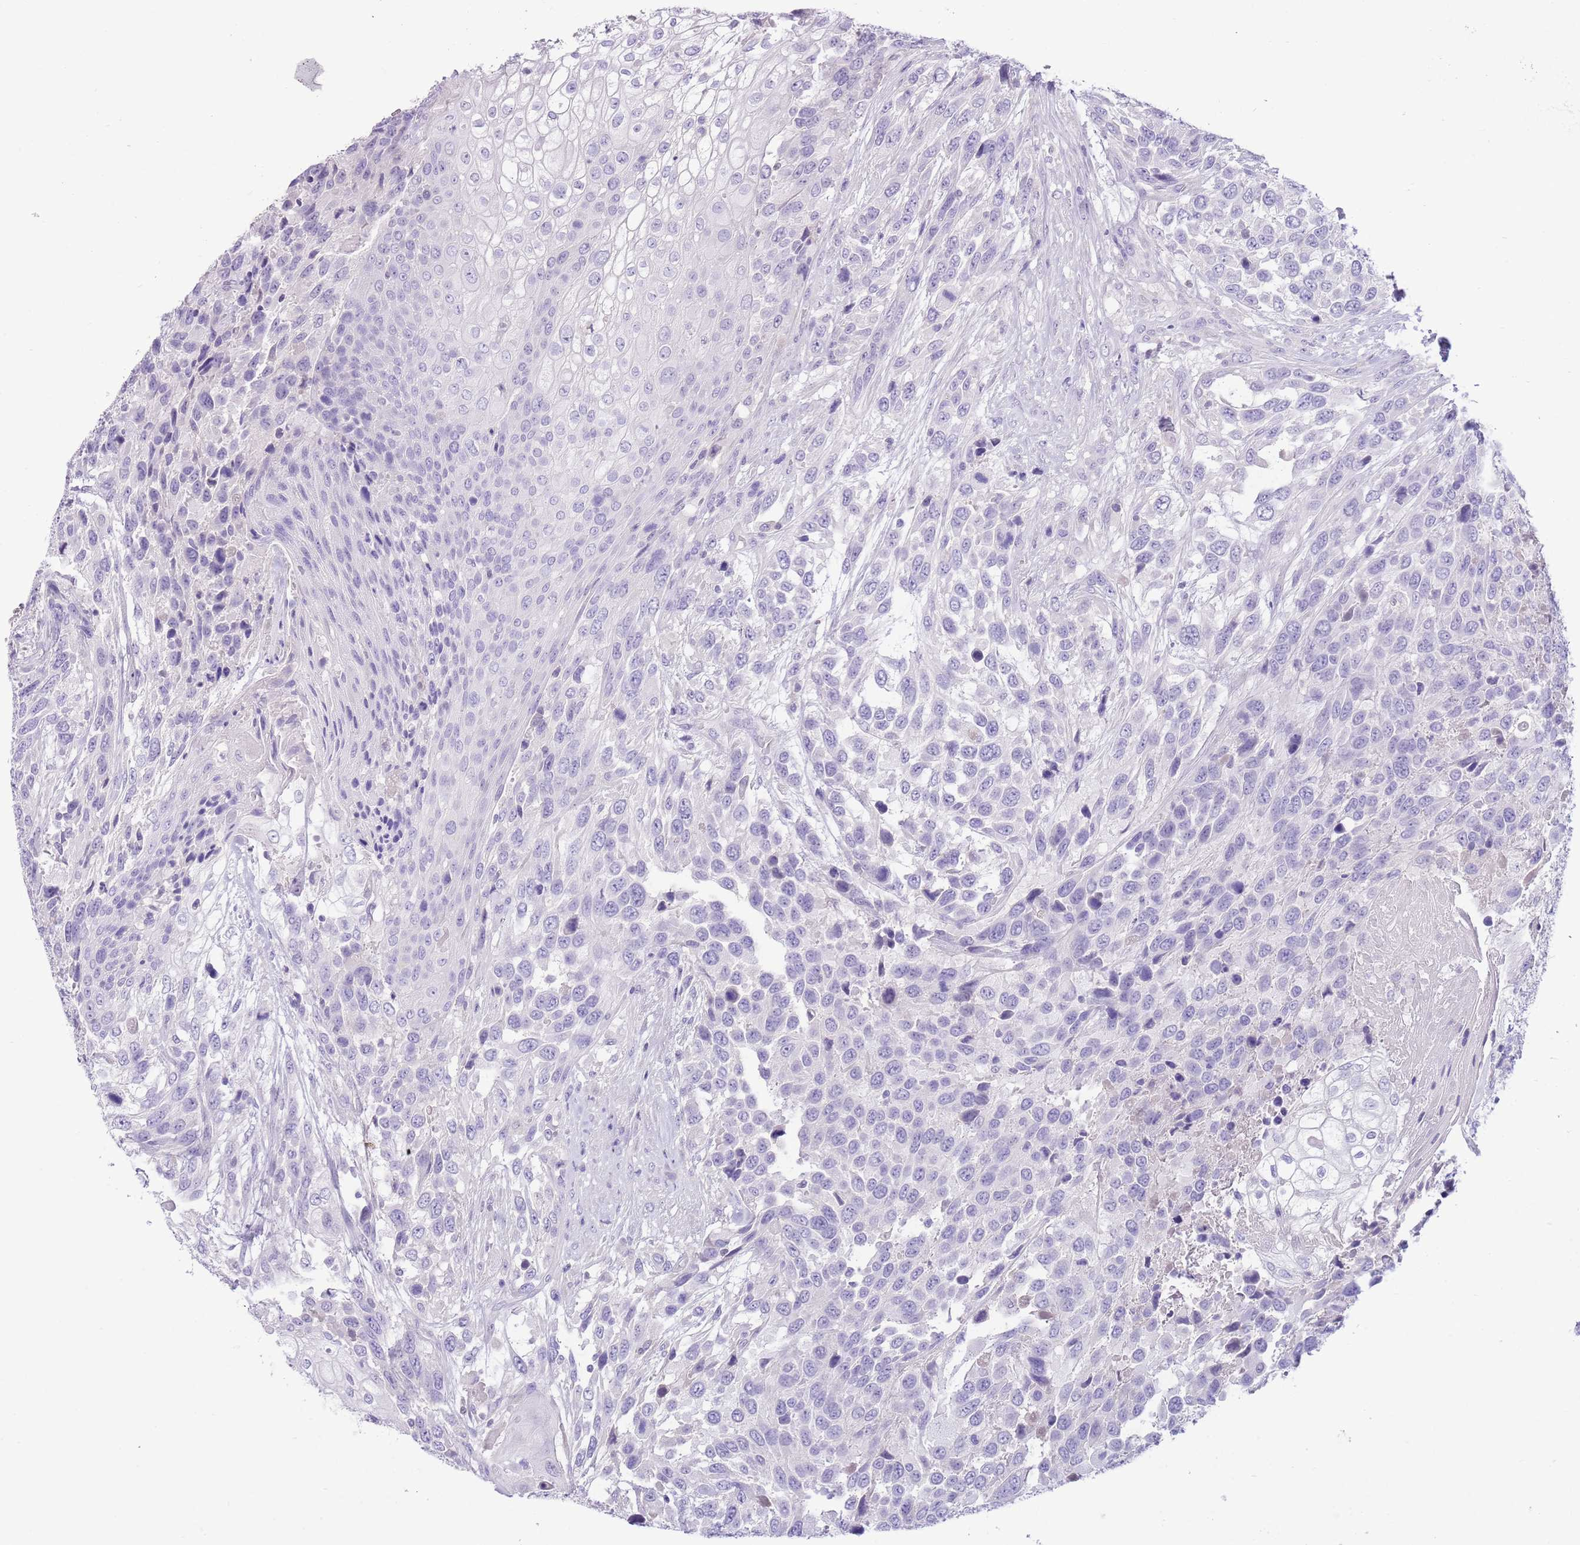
{"staining": {"intensity": "negative", "quantity": "none", "location": "none"}, "tissue": "urothelial cancer", "cell_type": "Tumor cells", "image_type": "cancer", "snomed": [{"axis": "morphology", "description": "Urothelial carcinoma, High grade"}, {"axis": "topography", "description": "Urinary bladder"}], "caption": "Tumor cells are negative for brown protein staining in urothelial cancer.", "gene": "TOX2", "patient": {"sex": "female", "age": 70}}